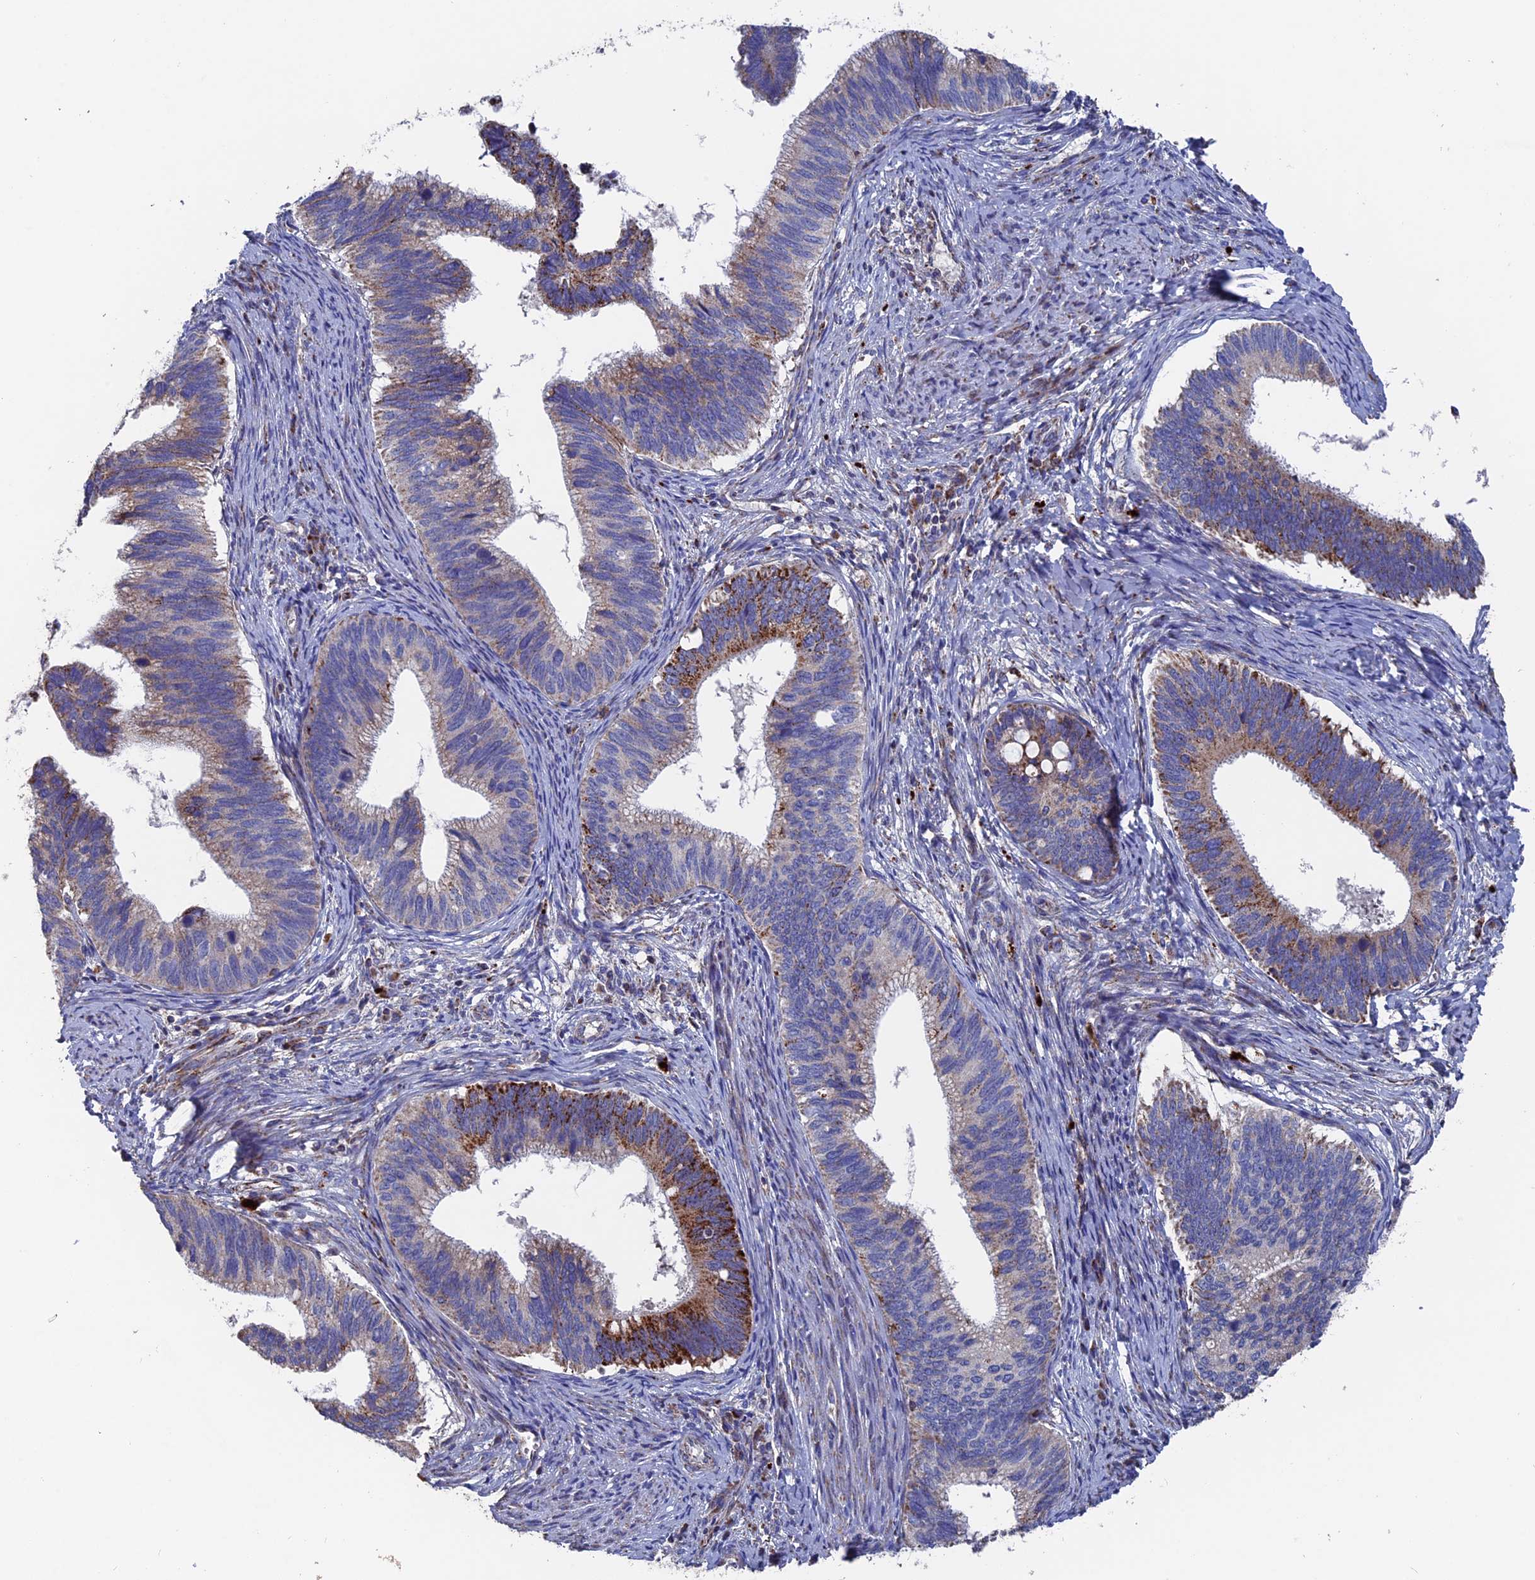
{"staining": {"intensity": "strong", "quantity": "<25%", "location": "cytoplasmic/membranous"}, "tissue": "cervical cancer", "cell_type": "Tumor cells", "image_type": "cancer", "snomed": [{"axis": "morphology", "description": "Adenocarcinoma, NOS"}, {"axis": "topography", "description": "Cervix"}], "caption": "A brown stain shows strong cytoplasmic/membranous expression of a protein in cervical cancer tumor cells. (Stains: DAB (3,3'-diaminobenzidine) in brown, nuclei in blue, Microscopy: brightfield microscopy at high magnification).", "gene": "TGFA", "patient": {"sex": "female", "age": 42}}